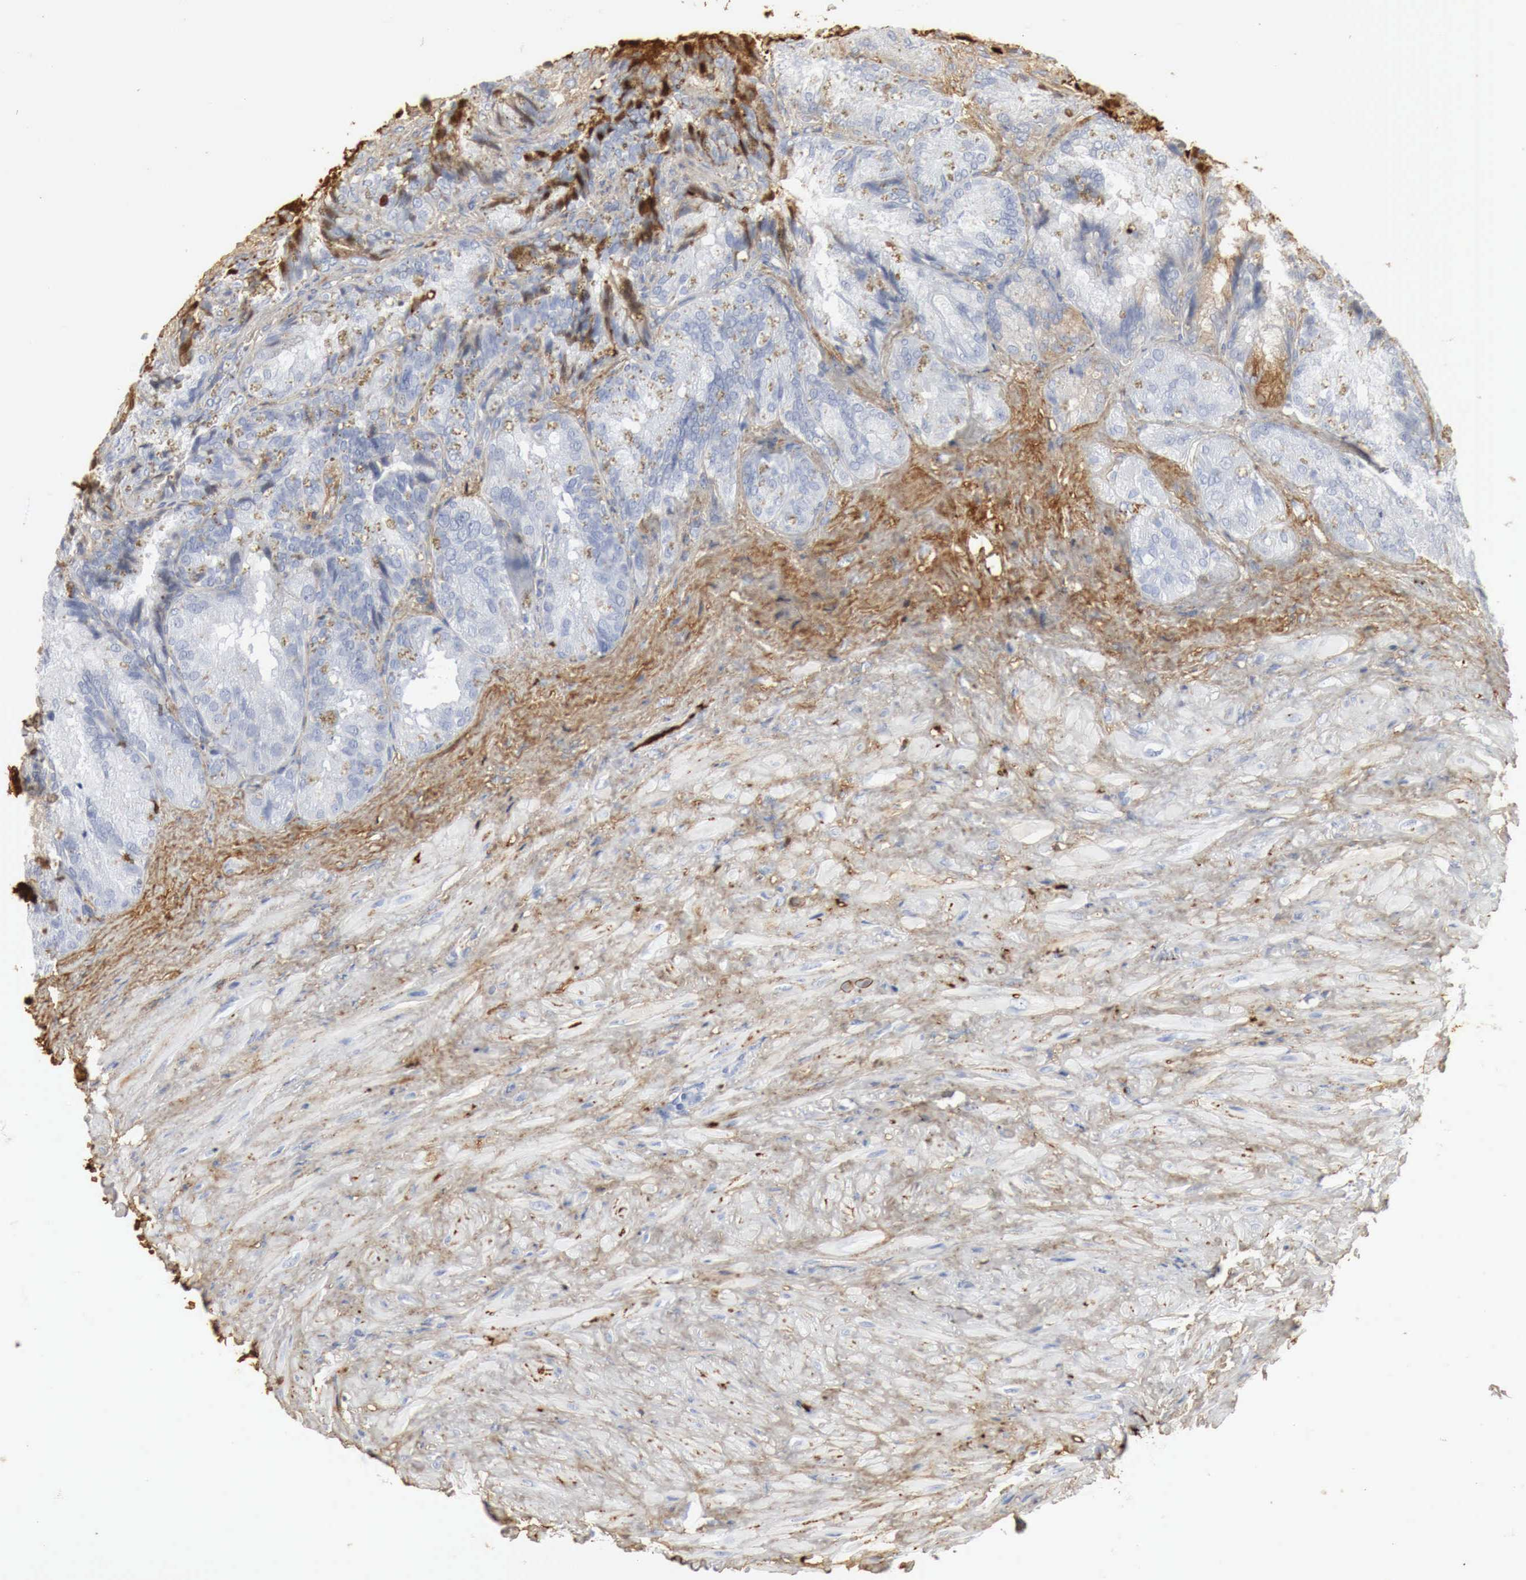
{"staining": {"intensity": "negative", "quantity": "none", "location": "none"}, "tissue": "seminal vesicle", "cell_type": "Glandular cells", "image_type": "normal", "snomed": [{"axis": "morphology", "description": "Normal tissue, NOS"}, {"axis": "topography", "description": "Seminal veicle"}], "caption": "IHC micrograph of unremarkable human seminal vesicle stained for a protein (brown), which shows no staining in glandular cells. (DAB (3,3'-diaminobenzidine) IHC, high magnification).", "gene": "IGLC3", "patient": {"sex": "male", "age": 69}}